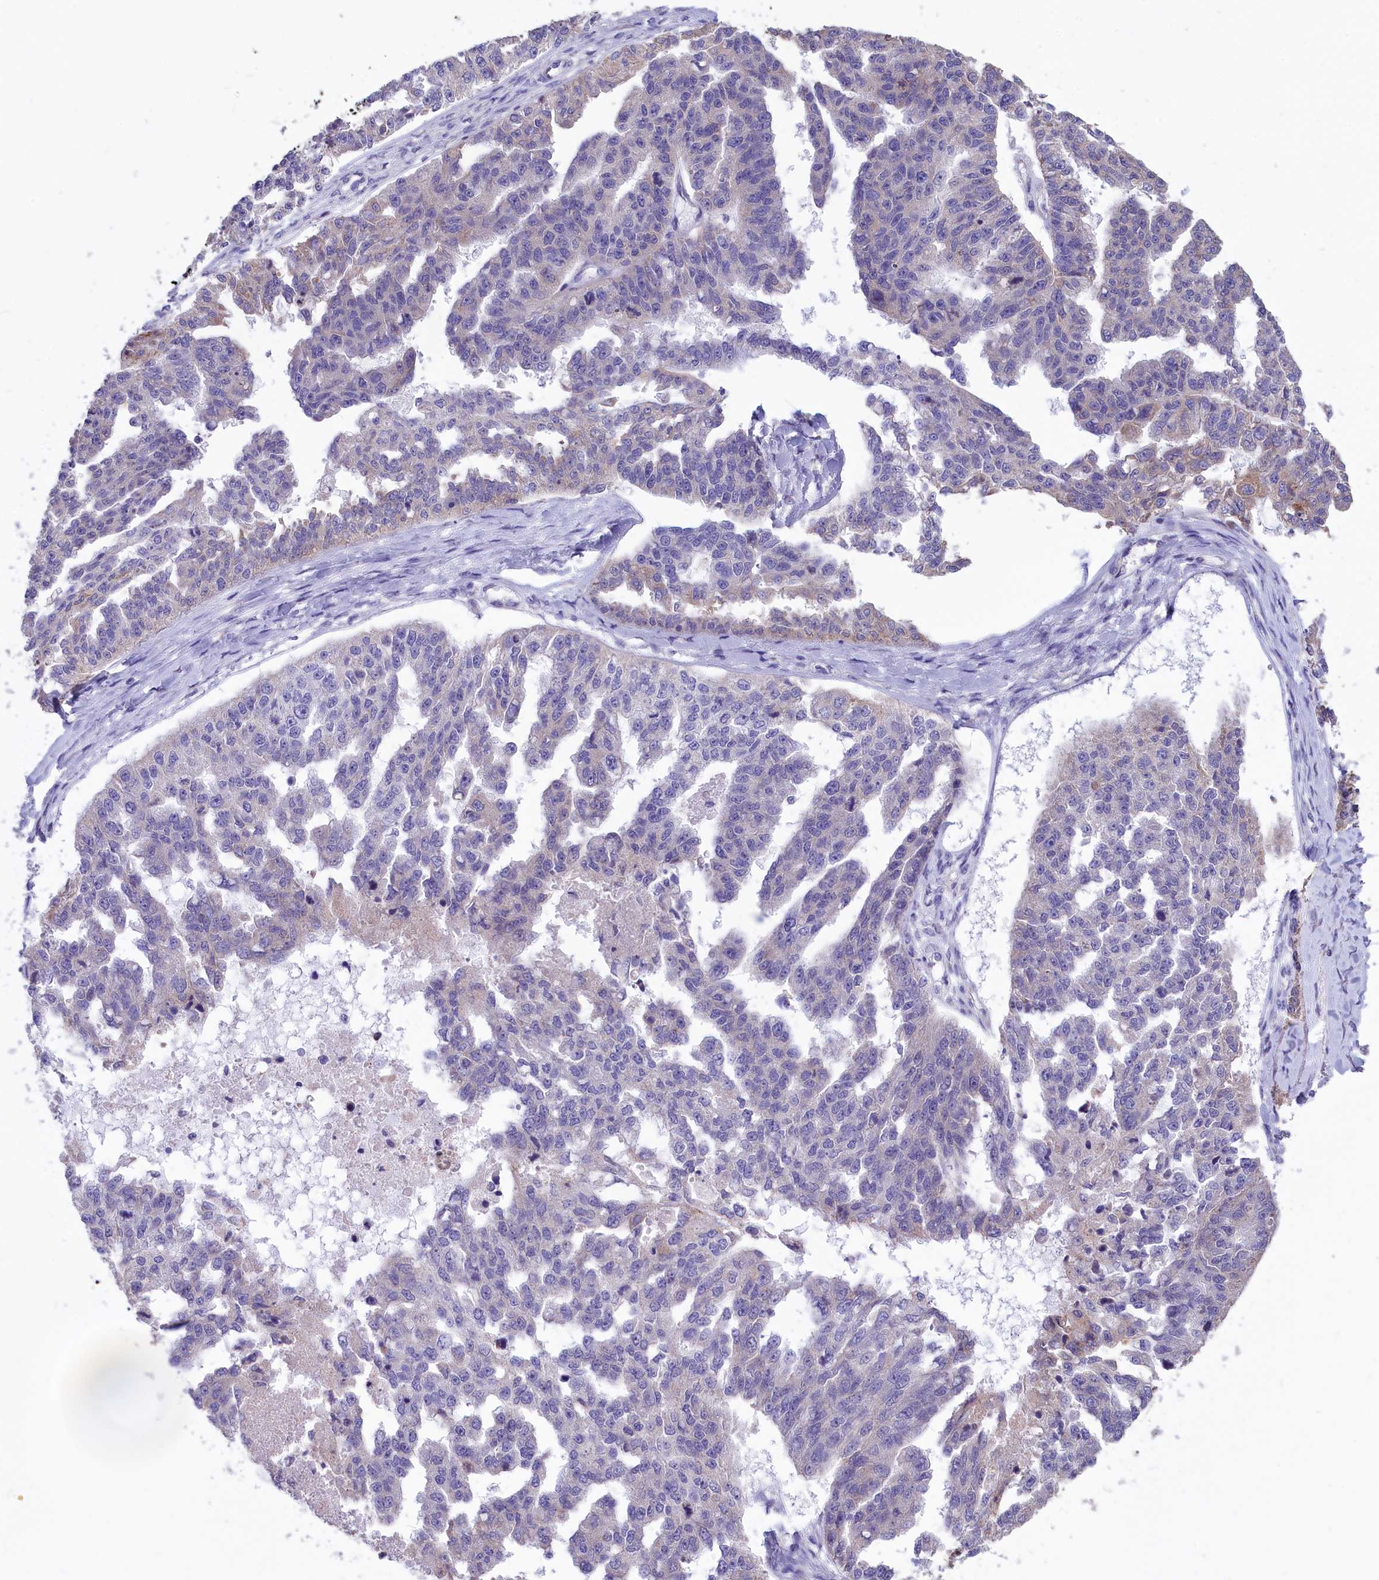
{"staining": {"intensity": "weak", "quantity": "<25%", "location": "cytoplasmic/membranous"}, "tissue": "ovarian cancer", "cell_type": "Tumor cells", "image_type": "cancer", "snomed": [{"axis": "morphology", "description": "Cystadenocarcinoma, serous, NOS"}, {"axis": "topography", "description": "Ovary"}], "caption": "This photomicrograph is of serous cystadenocarcinoma (ovarian) stained with IHC to label a protein in brown with the nuclei are counter-stained blue. There is no staining in tumor cells. Nuclei are stained in blue.", "gene": "CYP2U1", "patient": {"sex": "female", "age": 58}}